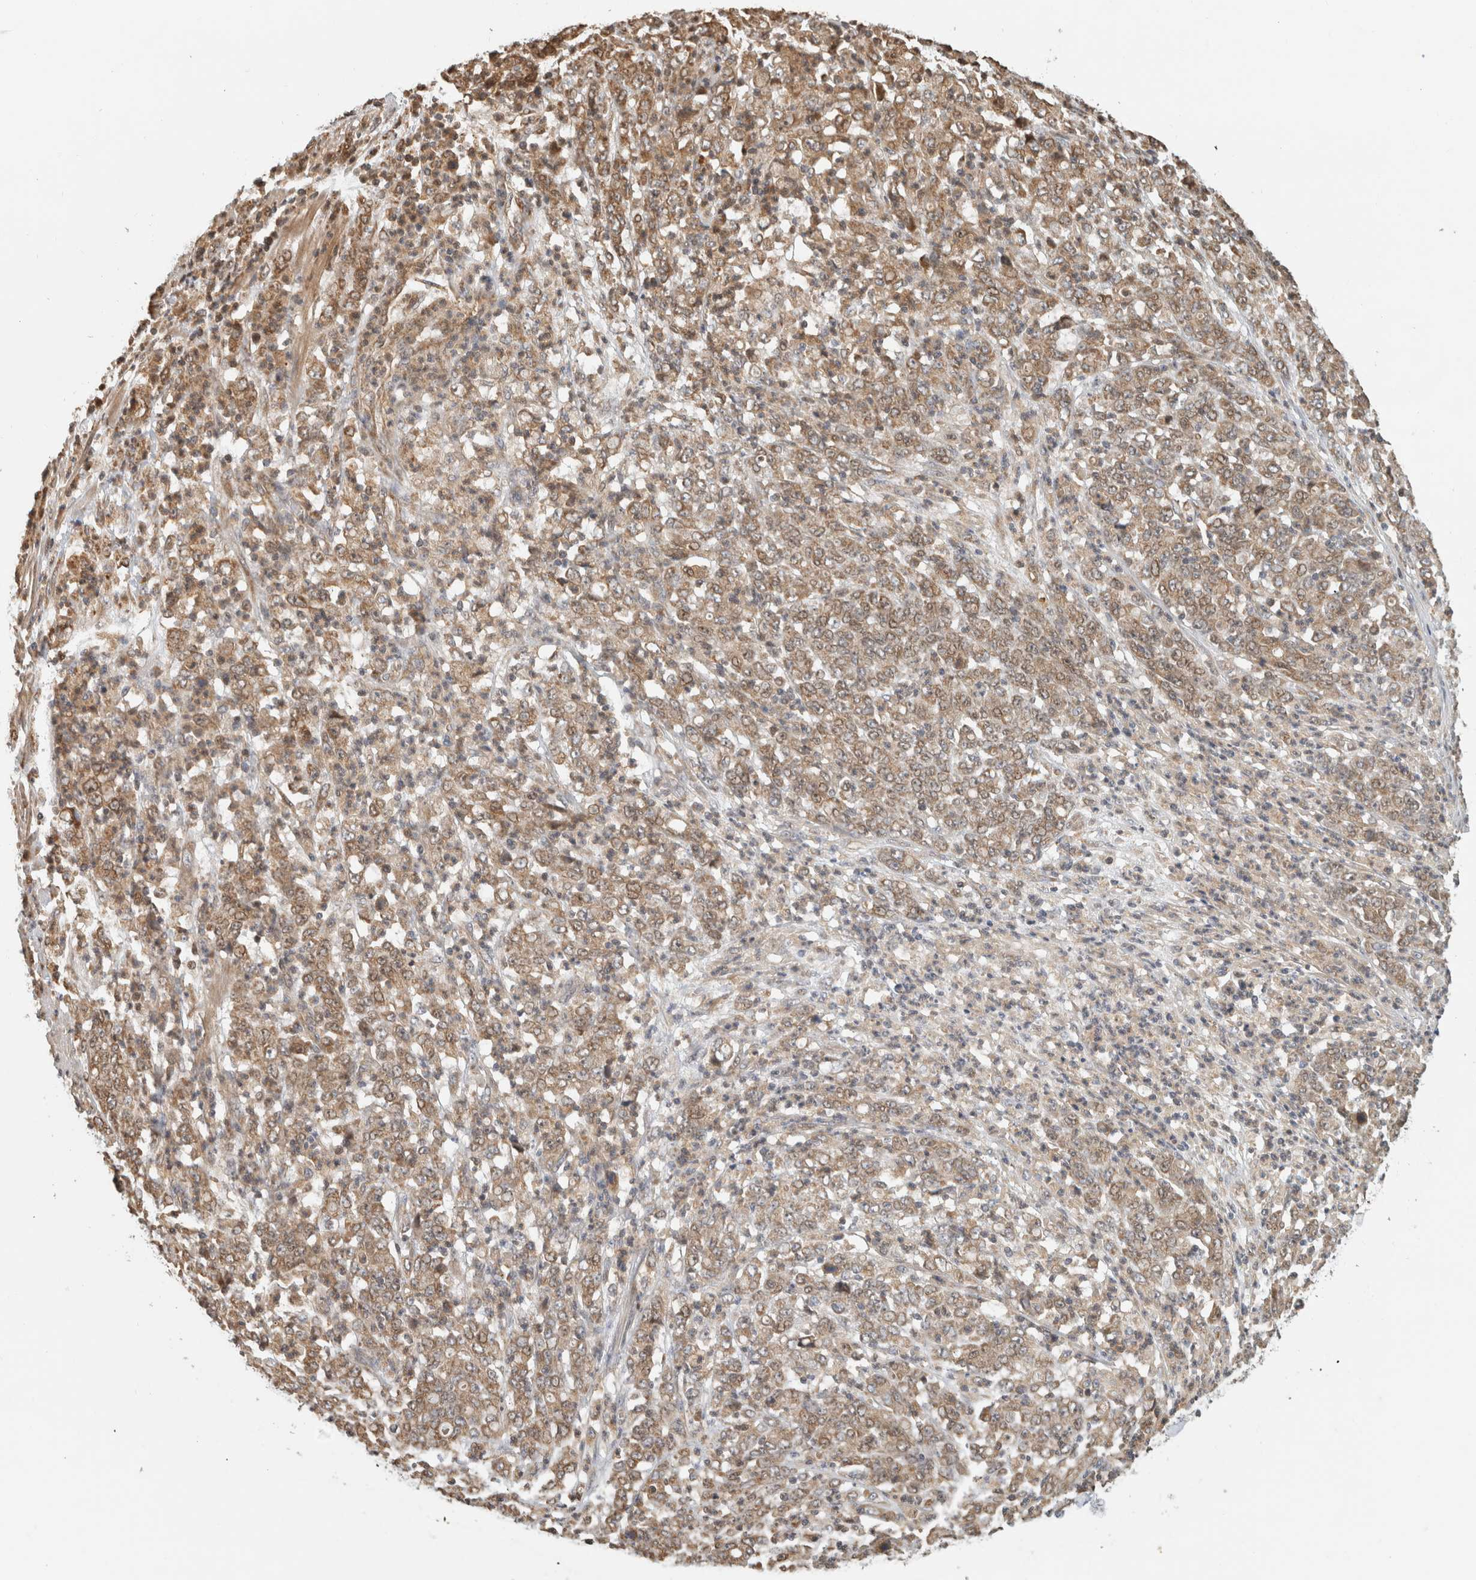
{"staining": {"intensity": "moderate", "quantity": ">75%", "location": "cytoplasmic/membranous"}, "tissue": "stomach cancer", "cell_type": "Tumor cells", "image_type": "cancer", "snomed": [{"axis": "morphology", "description": "Adenocarcinoma, NOS"}, {"axis": "topography", "description": "Stomach, lower"}], "caption": "Moderate cytoplasmic/membranous protein positivity is present in approximately >75% of tumor cells in adenocarcinoma (stomach).", "gene": "GINS4", "patient": {"sex": "female", "age": 71}}